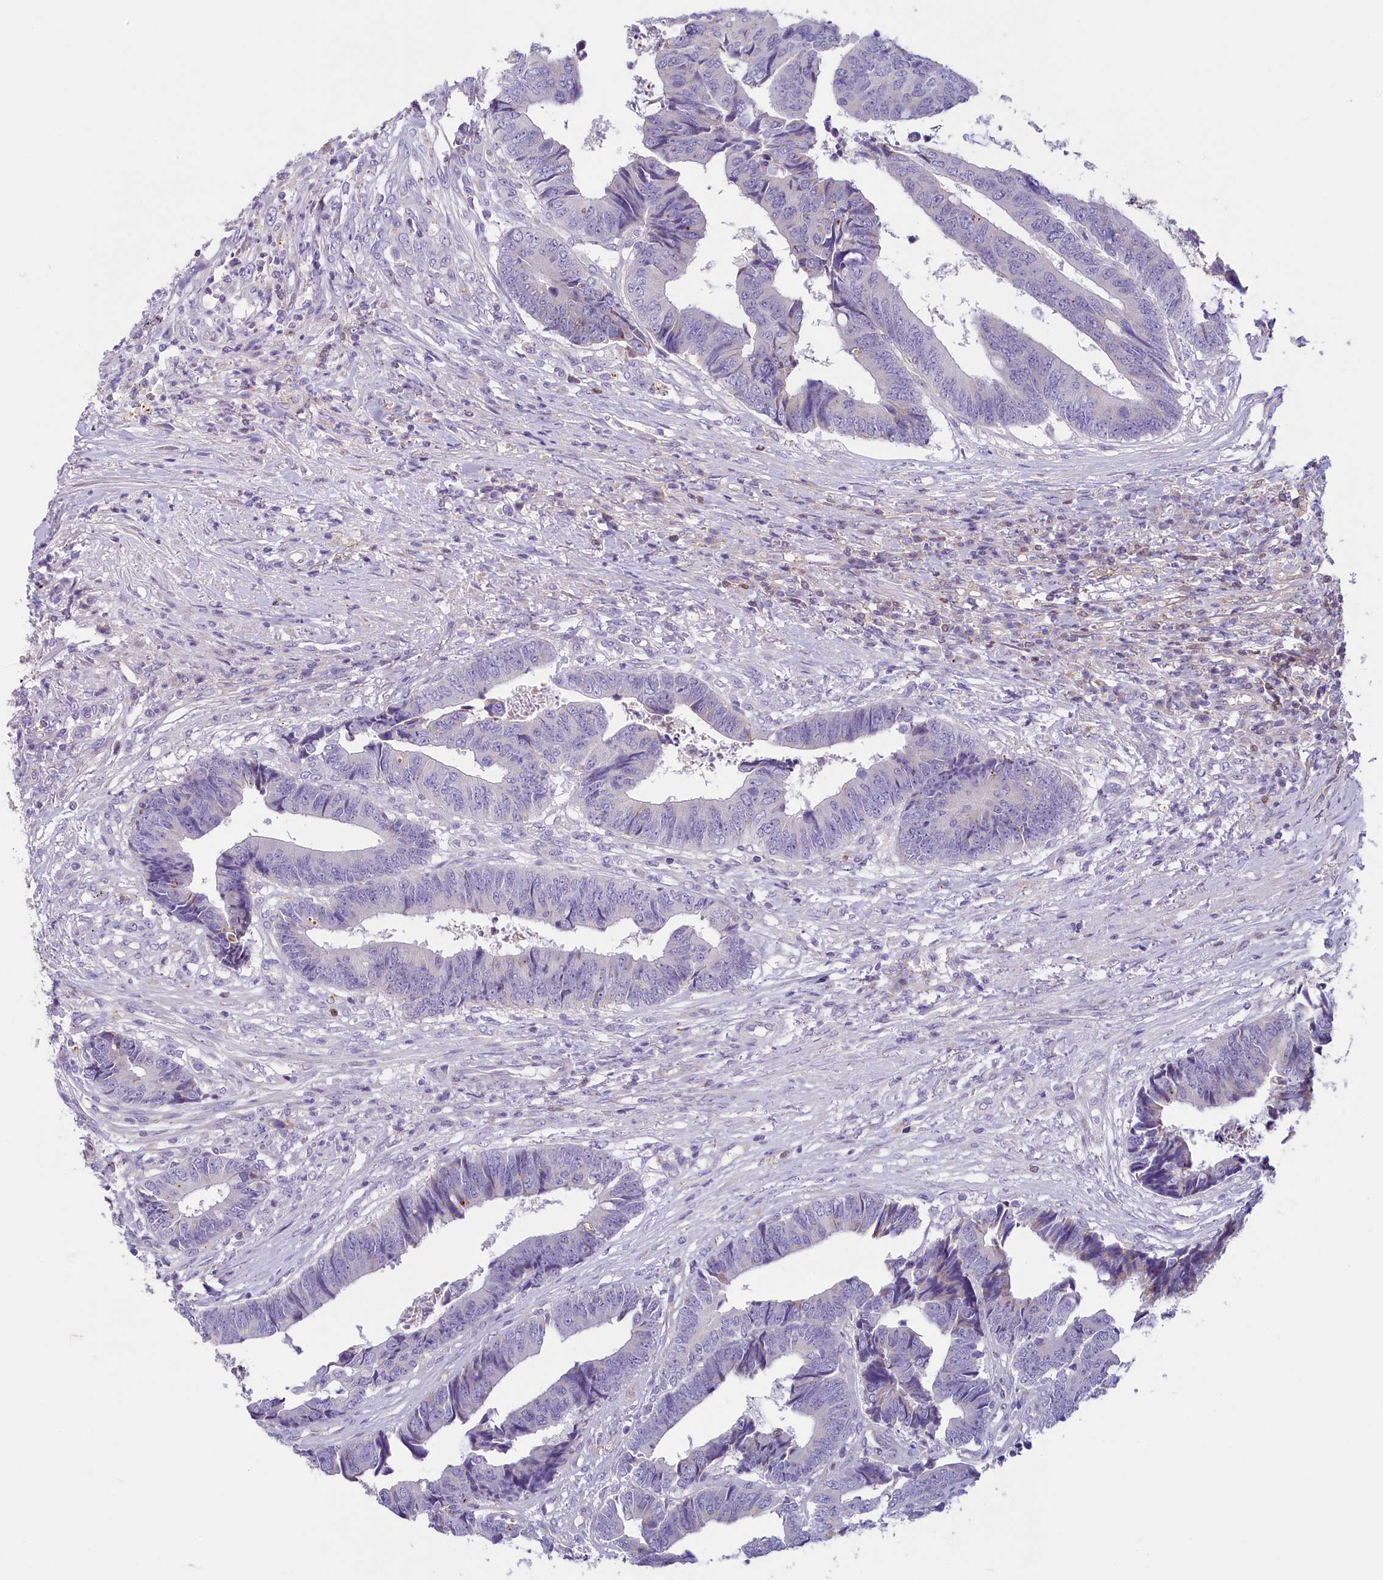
{"staining": {"intensity": "negative", "quantity": "none", "location": "none"}, "tissue": "colorectal cancer", "cell_type": "Tumor cells", "image_type": "cancer", "snomed": [{"axis": "morphology", "description": "Adenocarcinoma, NOS"}, {"axis": "topography", "description": "Rectum"}], "caption": "Immunohistochemical staining of human colorectal adenocarcinoma reveals no significant expression in tumor cells.", "gene": "LMOD3", "patient": {"sex": "male", "age": 84}}